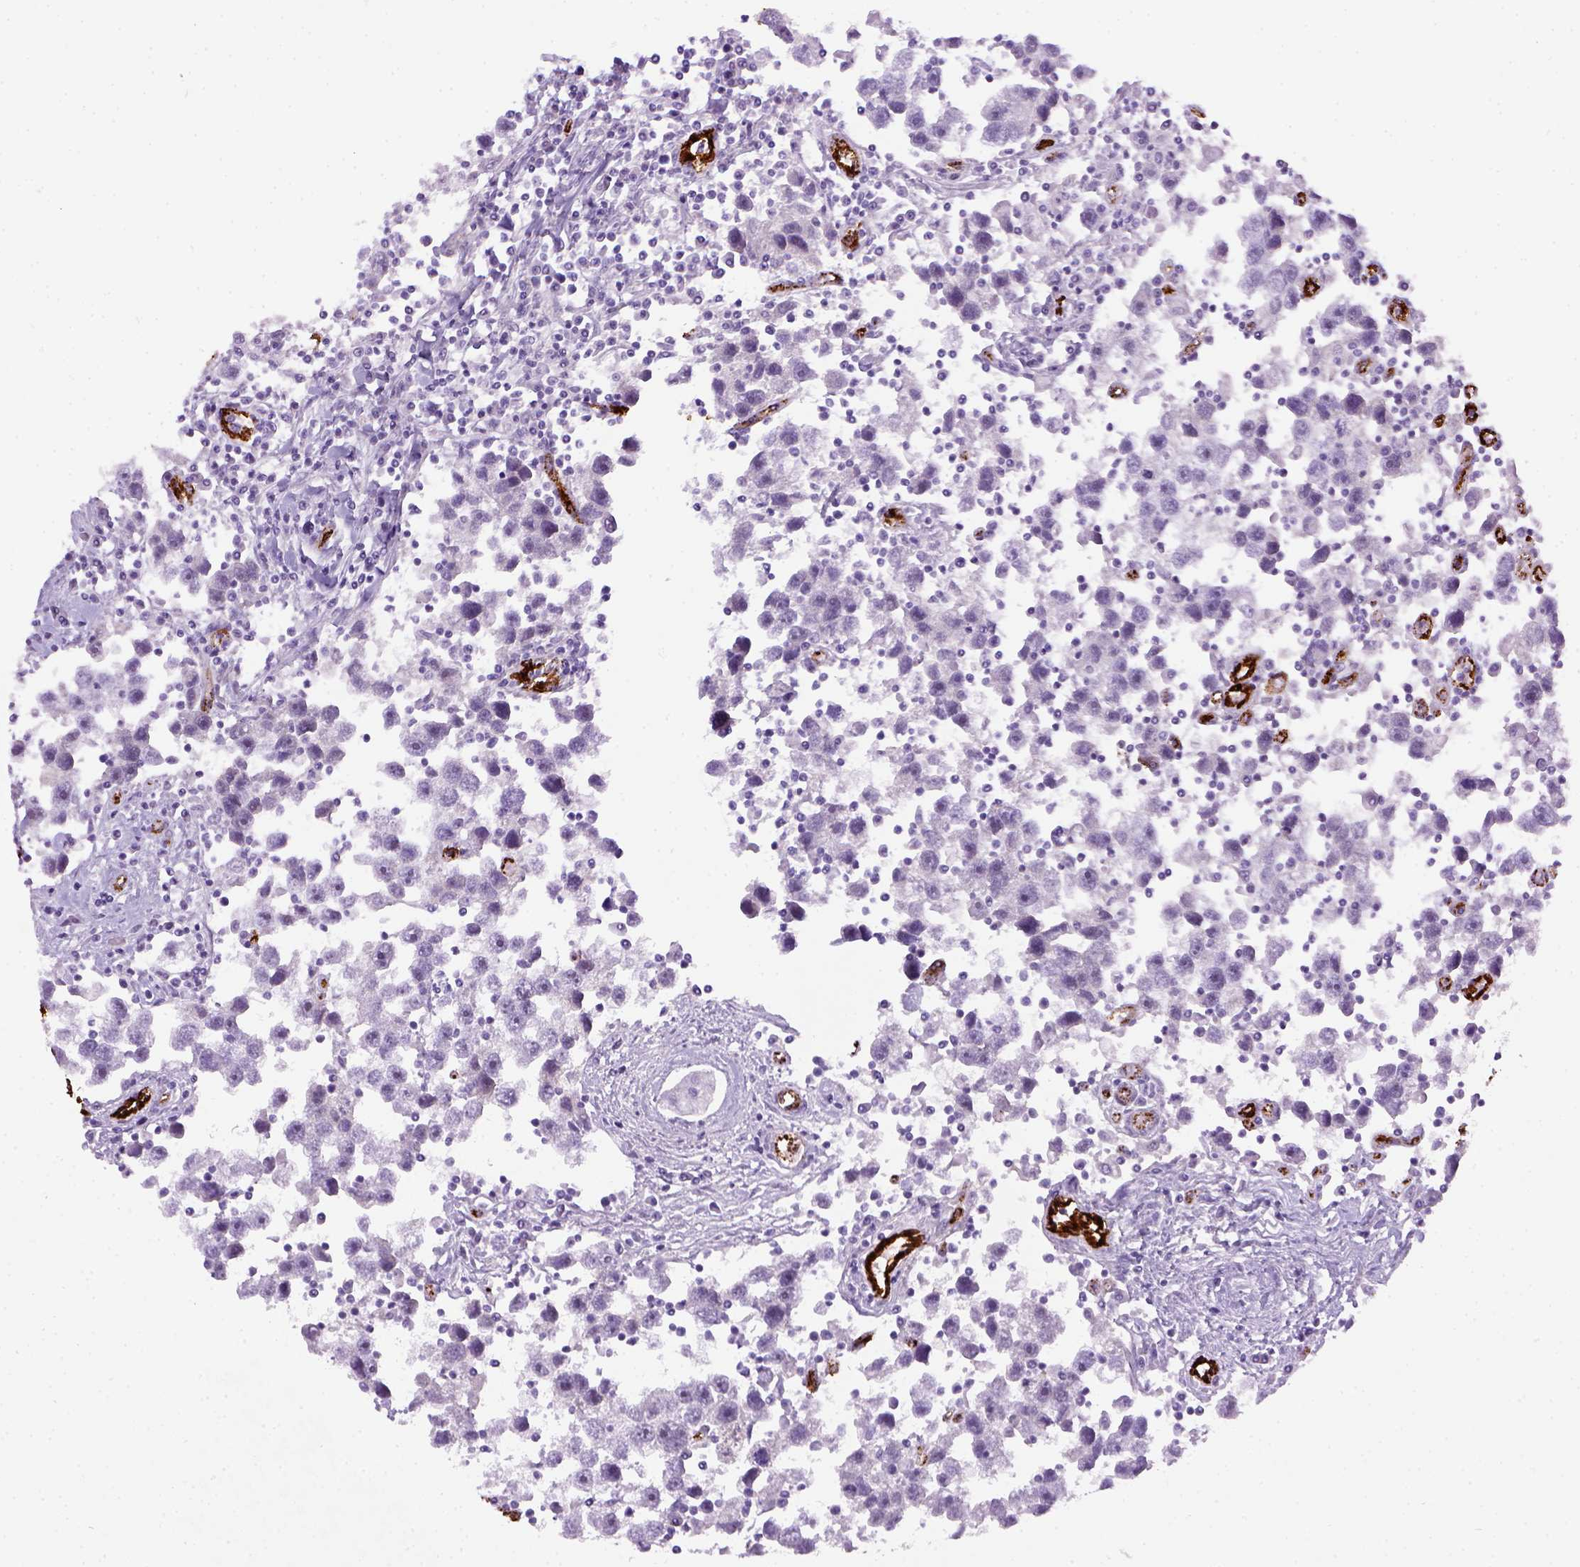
{"staining": {"intensity": "negative", "quantity": "none", "location": "none"}, "tissue": "testis cancer", "cell_type": "Tumor cells", "image_type": "cancer", "snomed": [{"axis": "morphology", "description": "Seminoma, NOS"}, {"axis": "topography", "description": "Testis"}], "caption": "The micrograph shows no staining of tumor cells in testis cancer (seminoma).", "gene": "VWF", "patient": {"sex": "male", "age": 30}}